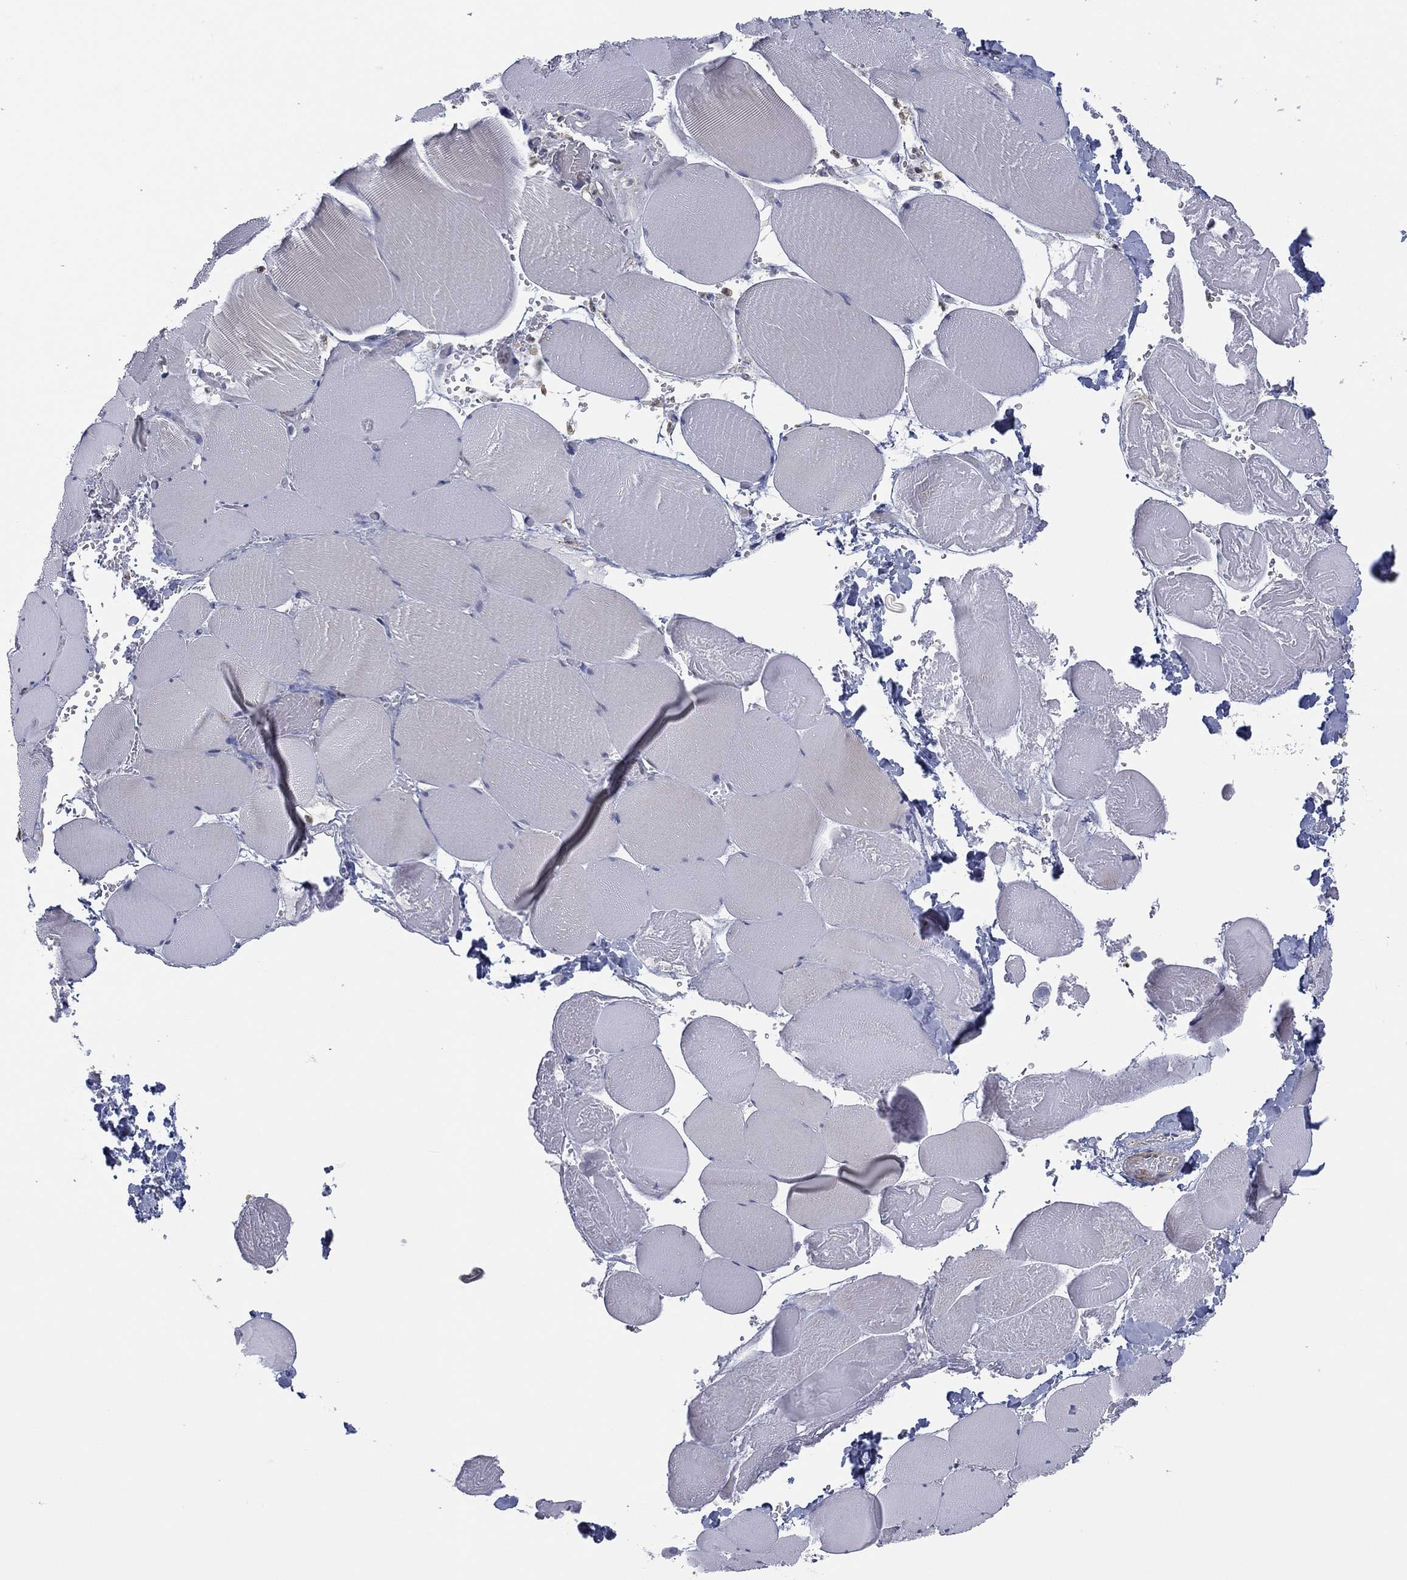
{"staining": {"intensity": "negative", "quantity": "none", "location": "none"}, "tissue": "skeletal muscle", "cell_type": "Myocytes", "image_type": "normal", "snomed": [{"axis": "morphology", "description": "Normal tissue, NOS"}, {"axis": "morphology", "description": "Malignant melanoma, Metastatic site"}, {"axis": "topography", "description": "Skeletal muscle"}], "caption": "This photomicrograph is of unremarkable skeletal muscle stained with immunohistochemistry (IHC) to label a protein in brown with the nuclei are counter-stained blue. There is no expression in myocytes.", "gene": "ZNF711", "patient": {"sex": "male", "age": 50}}